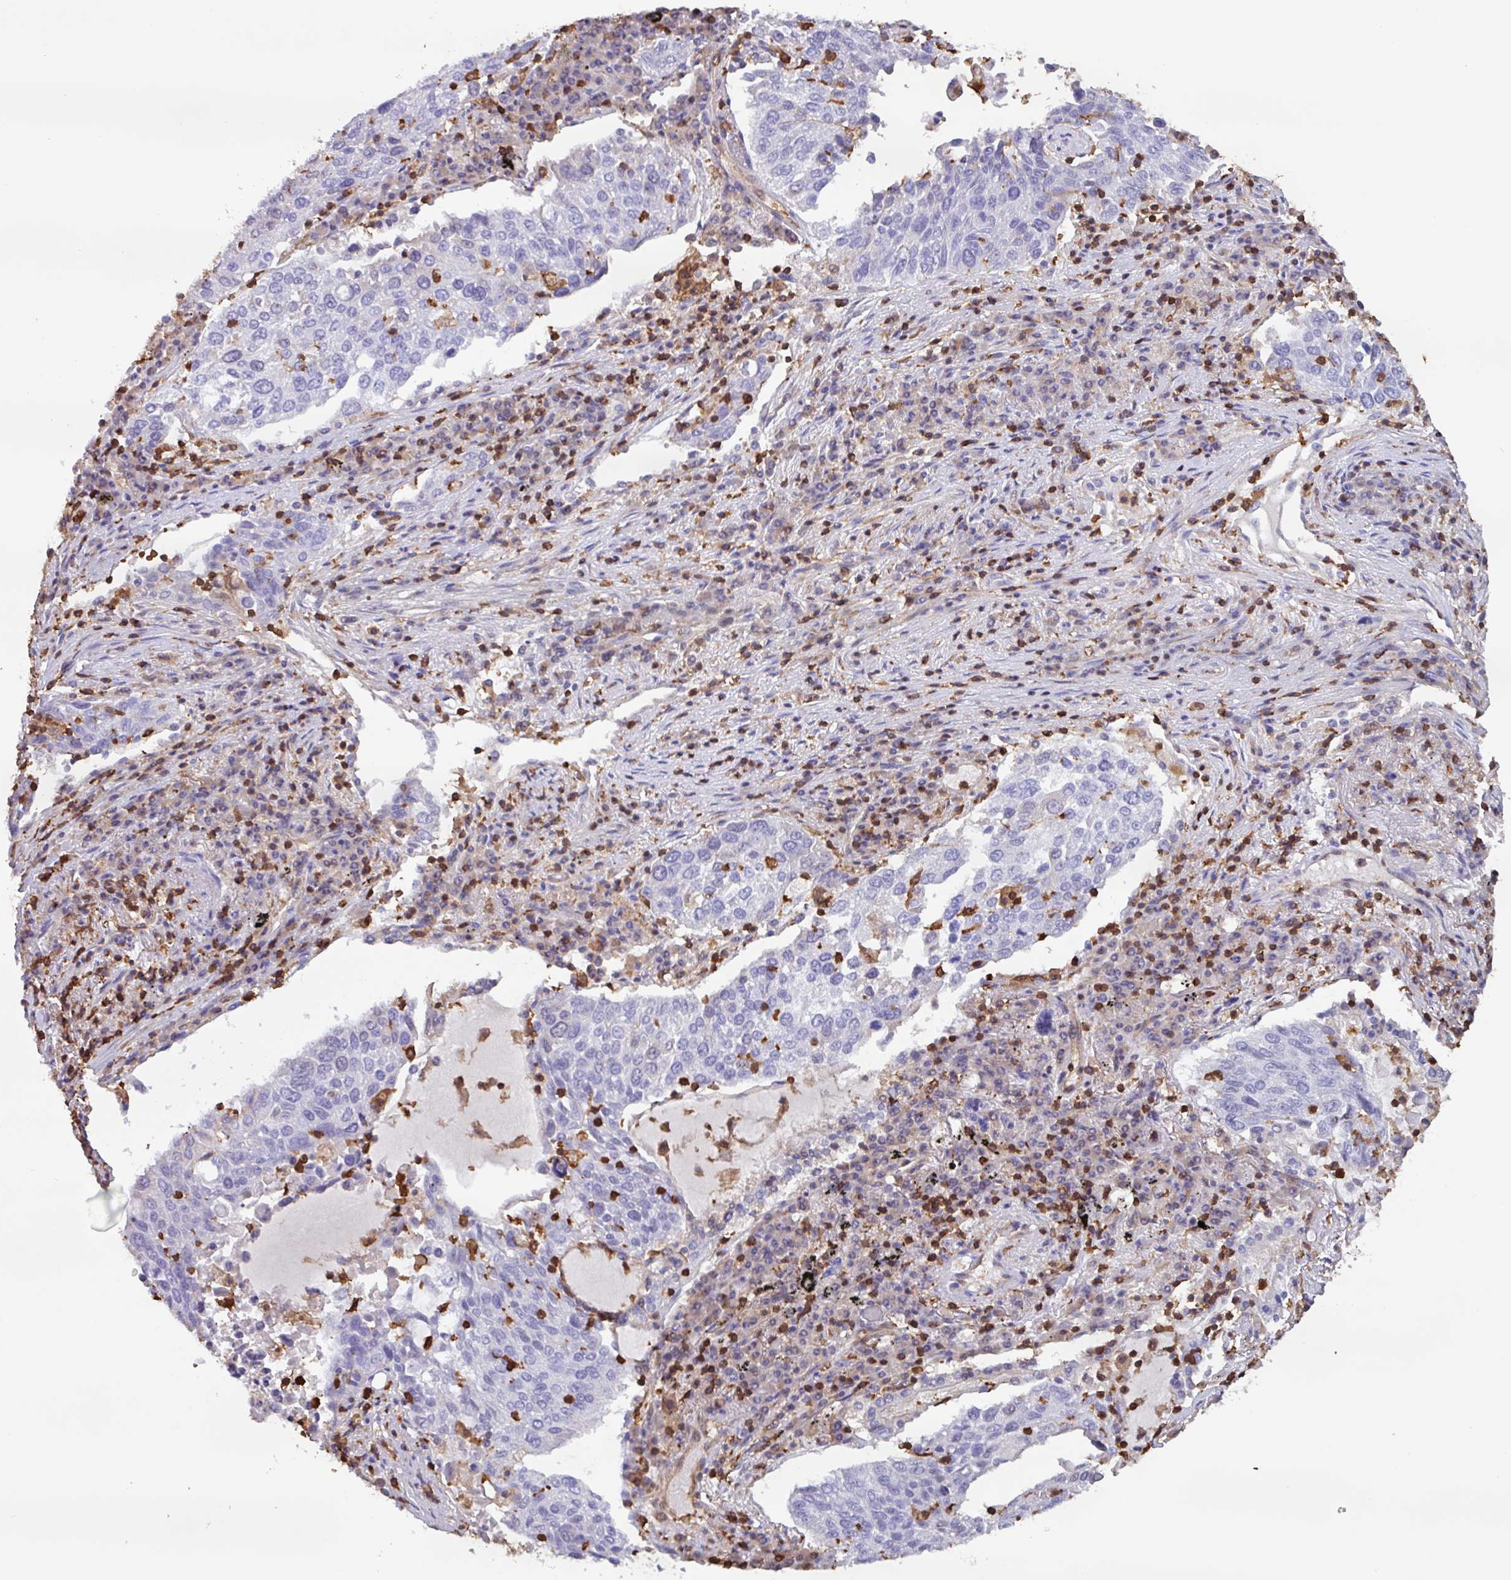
{"staining": {"intensity": "negative", "quantity": "none", "location": "none"}, "tissue": "lung cancer", "cell_type": "Tumor cells", "image_type": "cancer", "snomed": [{"axis": "morphology", "description": "Squamous cell carcinoma, NOS"}, {"axis": "topography", "description": "Lung"}], "caption": "Immunohistochemical staining of human lung cancer (squamous cell carcinoma) shows no significant staining in tumor cells. (DAB immunohistochemistry (IHC) with hematoxylin counter stain).", "gene": "ARHGDIB", "patient": {"sex": "male", "age": 65}}